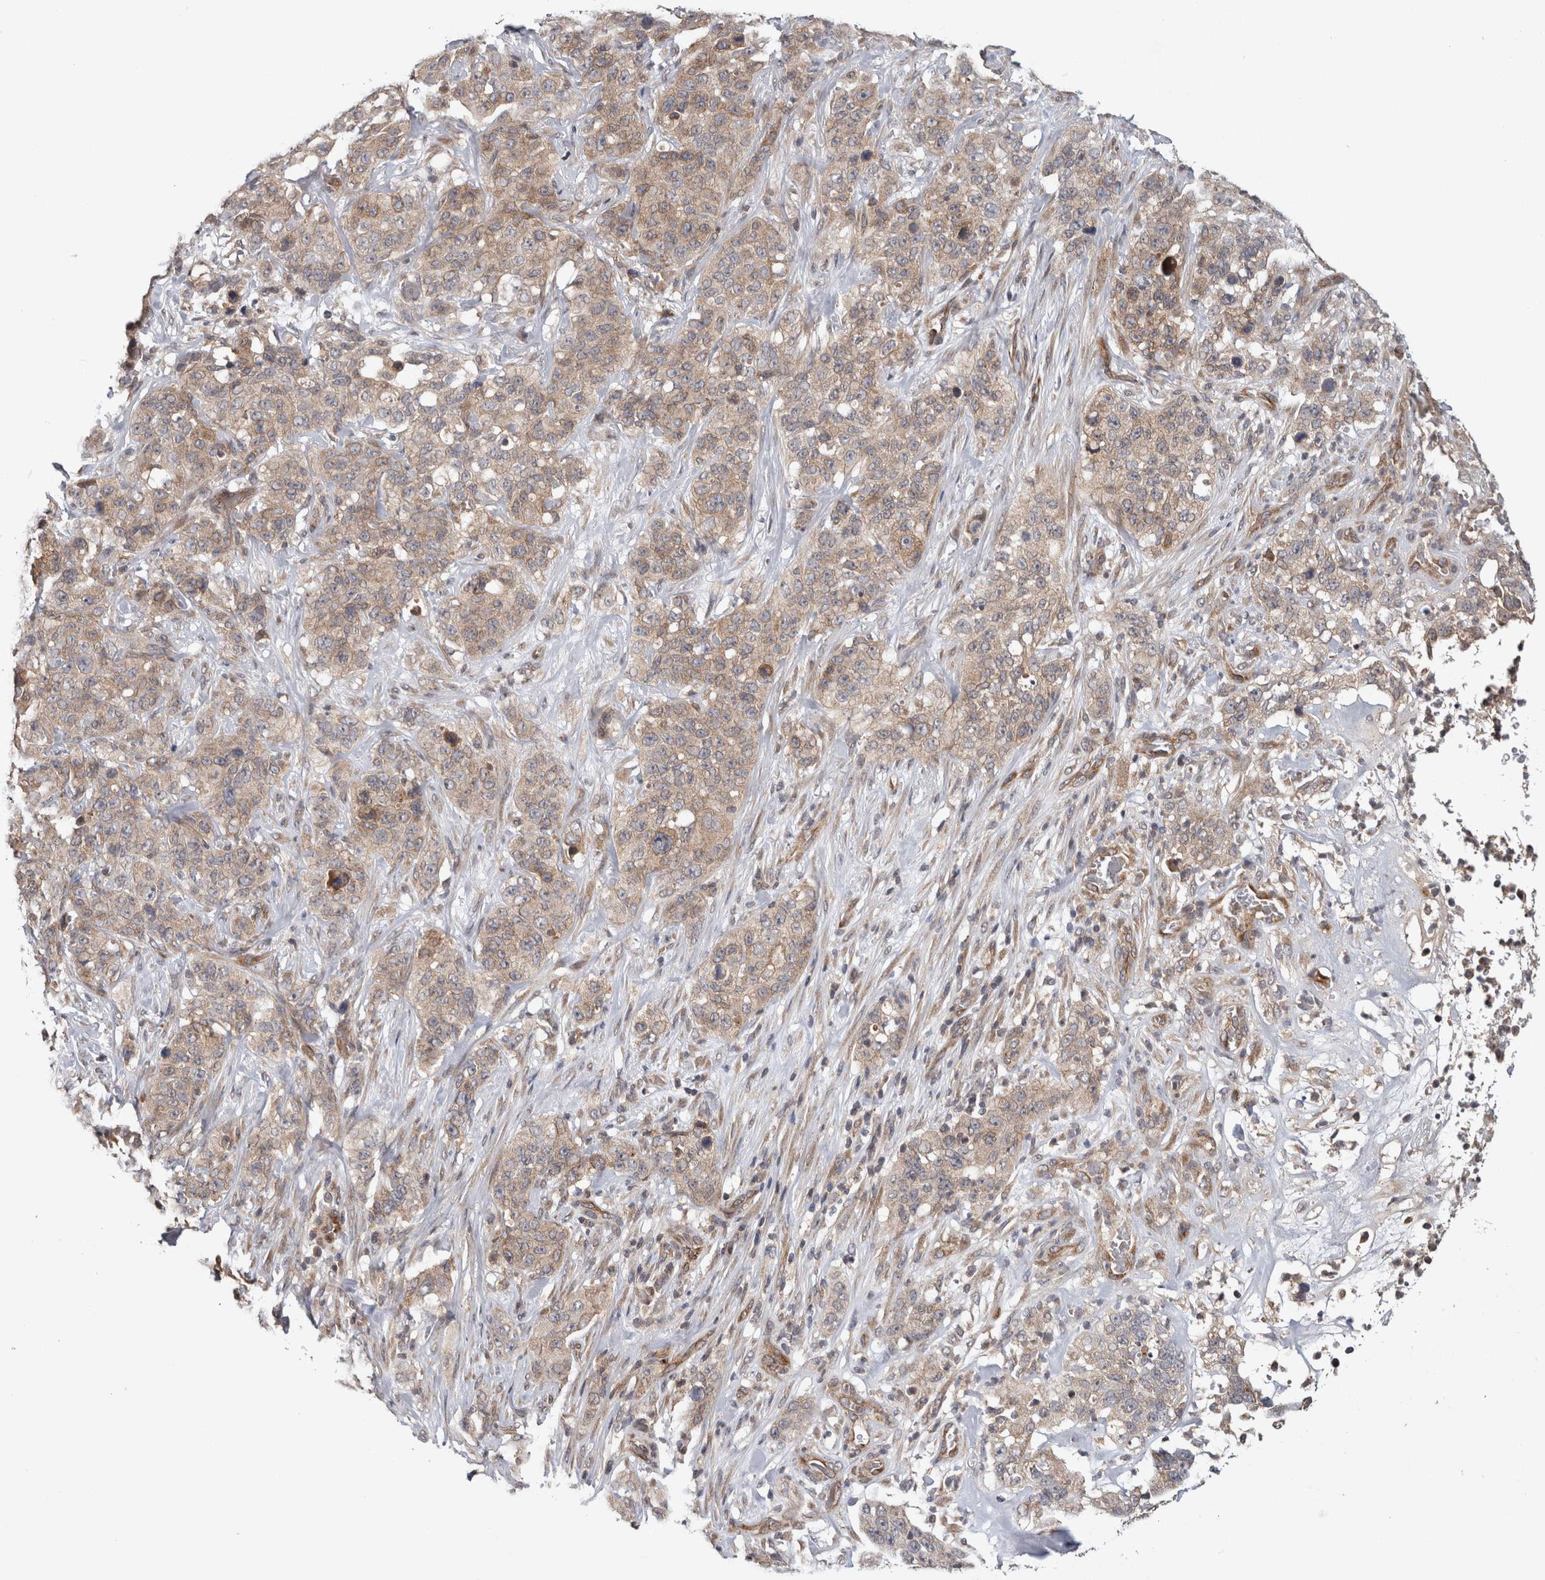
{"staining": {"intensity": "weak", "quantity": "25%-75%", "location": "cytoplasmic/membranous"}, "tissue": "stomach cancer", "cell_type": "Tumor cells", "image_type": "cancer", "snomed": [{"axis": "morphology", "description": "Adenocarcinoma, NOS"}, {"axis": "topography", "description": "Stomach"}], "caption": "The photomicrograph shows immunohistochemical staining of stomach cancer (adenocarcinoma). There is weak cytoplasmic/membranous positivity is appreciated in approximately 25%-75% of tumor cells.", "gene": "HMOX2", "patient": {"sex": "male", "age": 48}}